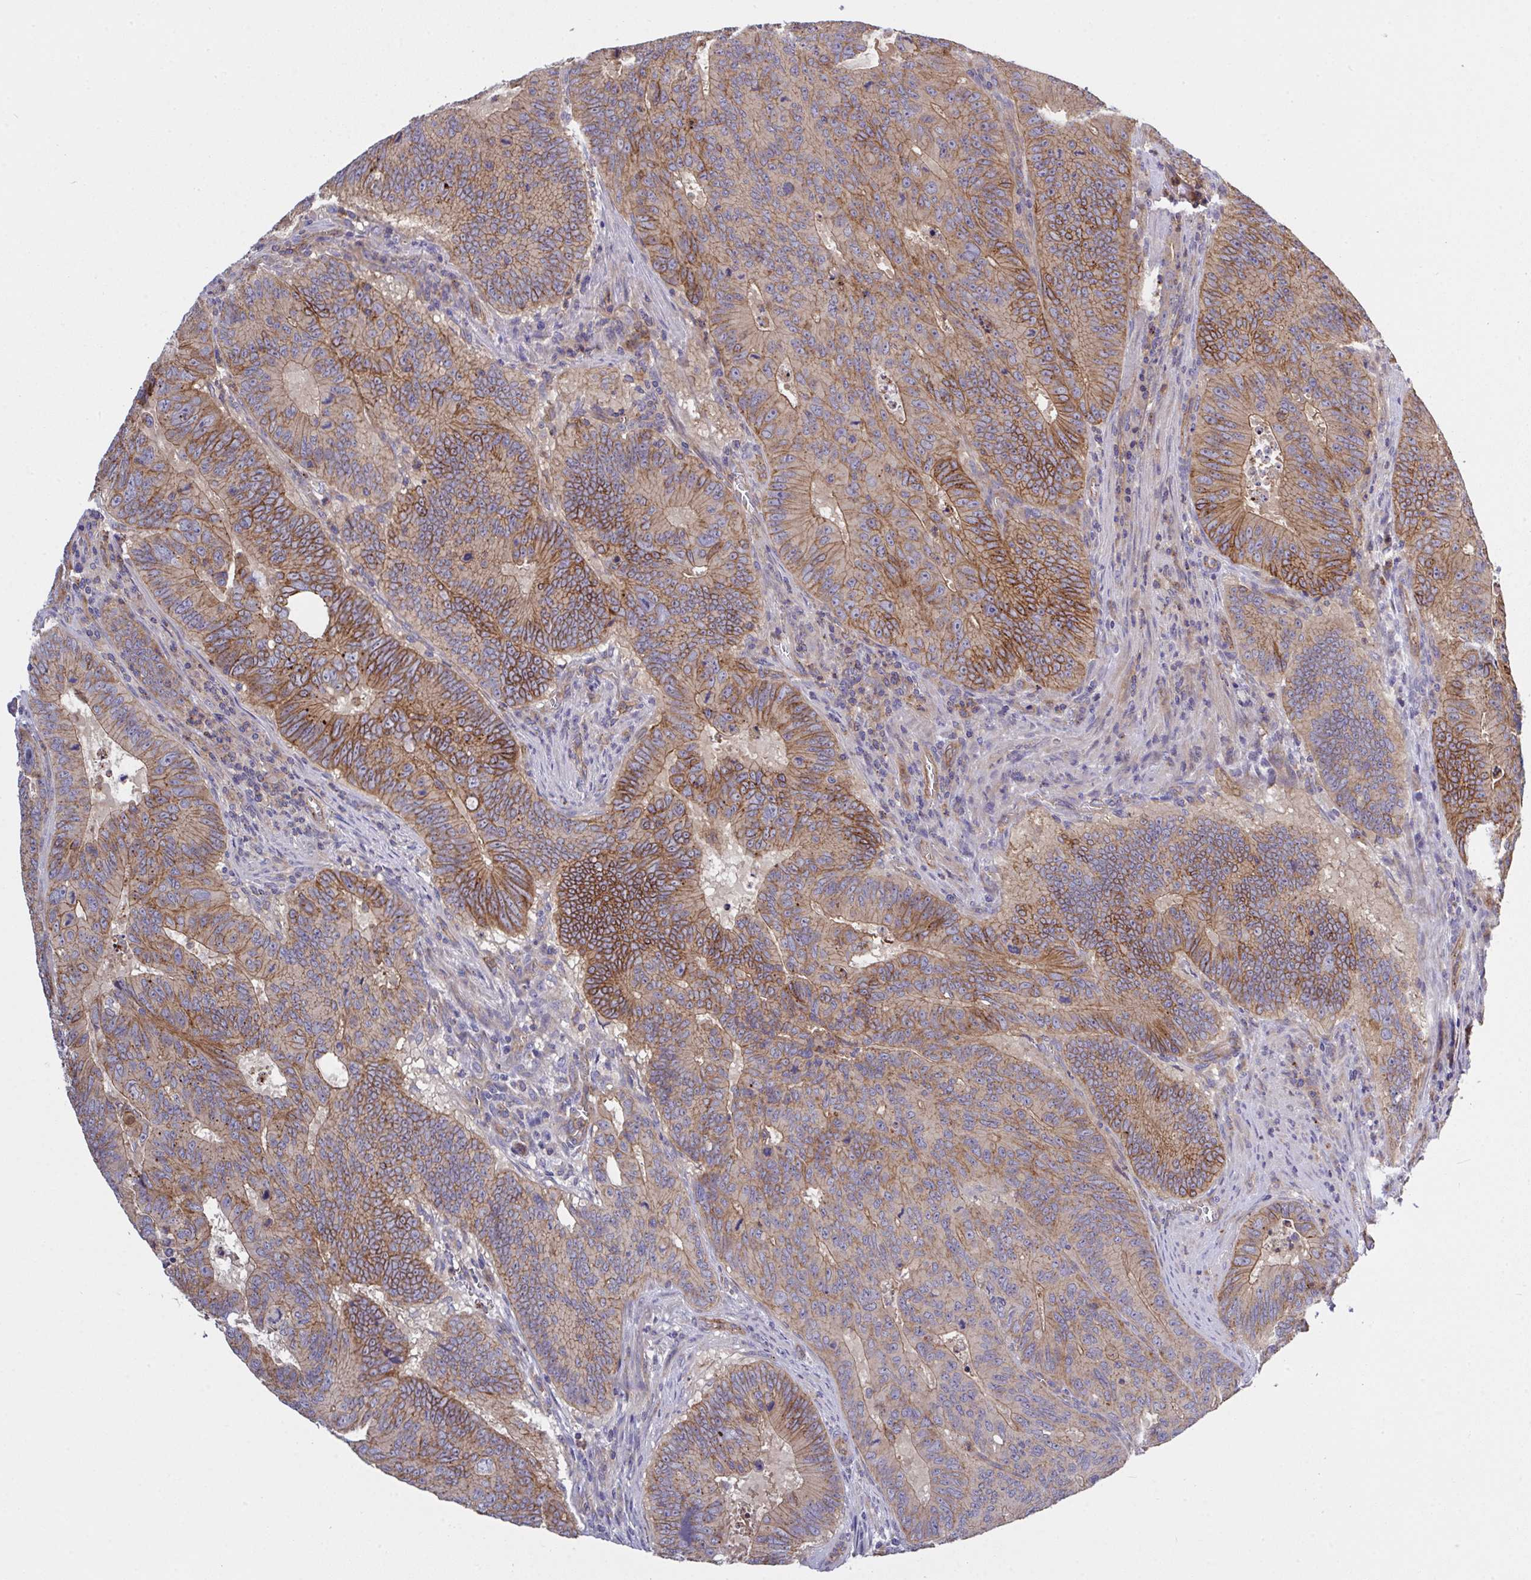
{"staining": {"intensity": "moderate", "quantity": "25%-75%", "location": "cytoplasmic/membranous"}, "tissue": "colorectal cancer", "cell_type": "Tumor cells", "image_type": "cancer", "snomed": [{"axis": "morphology", "description": "Adenocarcinoma, NOS"}, {"axis": "topography", "description": "Colon"}], "caption": "The immunohistochemical stain highlights moderate cytoplasmic/membranous staining in tumor cells of colorectal adenocarcinoma tissue.", "gene": "C4orf36", "patient": {"sex": "male", "age": 62}}